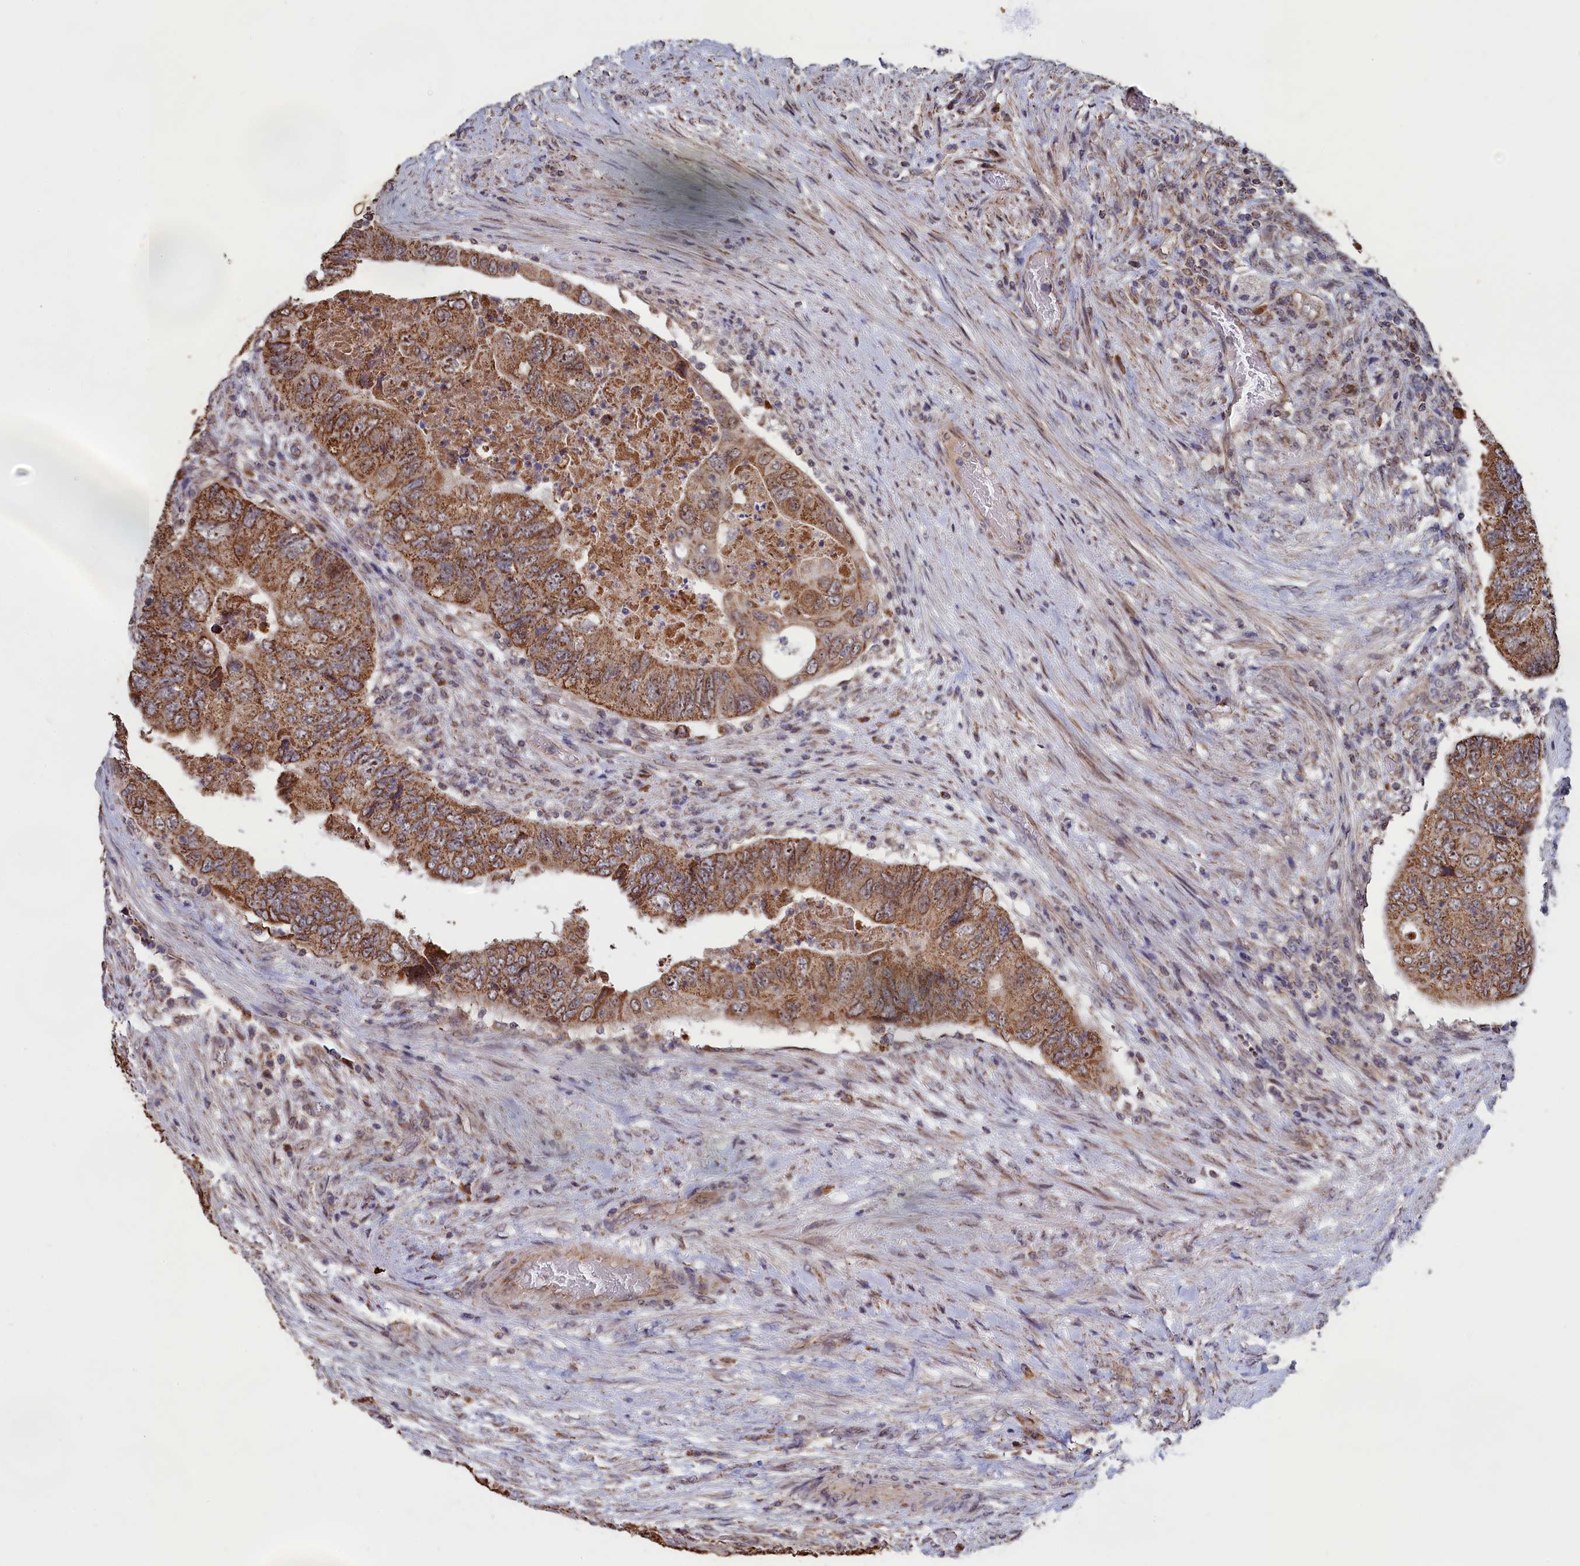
{"staining": {"intensity": "moderate", "quantity": ">75%", "location": "cytoplasmic/membranous,nuclear"}, "tissue": "colorectal cancer", "cell_type": "Tumor cells", "image_type": "cancer", "snomed": [{"axis": "morphology", "description": "Adenocarcinoma, NOS"}, {"axis": "topography", "description": "Rectum"}], "caption": "Brown immunohistochemical staining in colorectal adenocarcinoma displays moderate cytoplasmic/membranous and nuclear positivity in about >75% of tumor cells.", "gene": "ZNF816", "patient": {"sex": "male", "age": 63}}